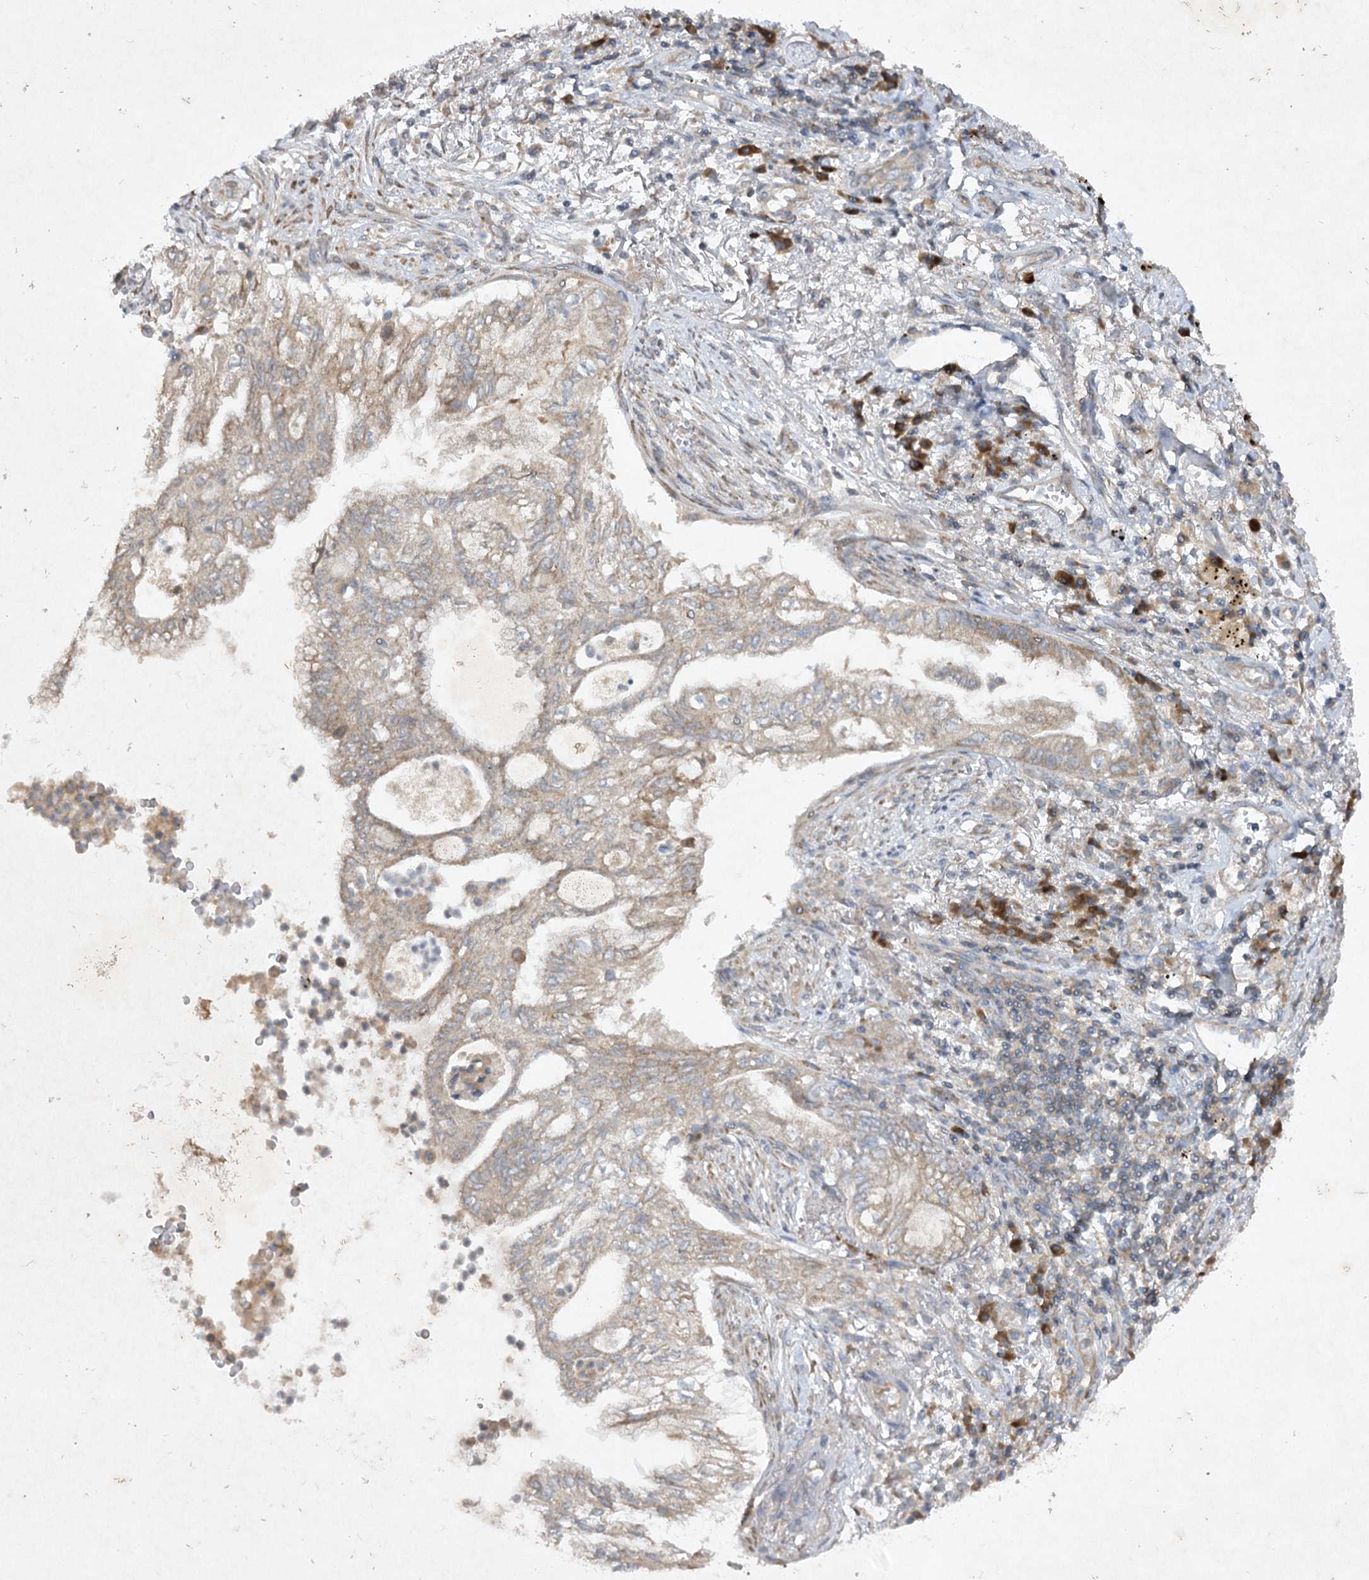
{"staining": {"intensity": "weak", "quantity": "25%-75%", "location": "cytoplasmic/membranous"}, "tissue": "lung cancer", "cell_type": "Tumor cells", "image_type": "cancer", "snomed": [{"axis": "morphology", "description": "Adenocarcinoma, NOS"}, {"axis": "topography", "description": "Lung"}], "caption": "Lung cancer was stained to show a protein in brown. There is low levels of weak cytoplasmic/membranous positivity in approximately 25%-75% of tumor cells.", "gene": "TRAF3IP1", "patient": {"sex": "female", "age": 70}}